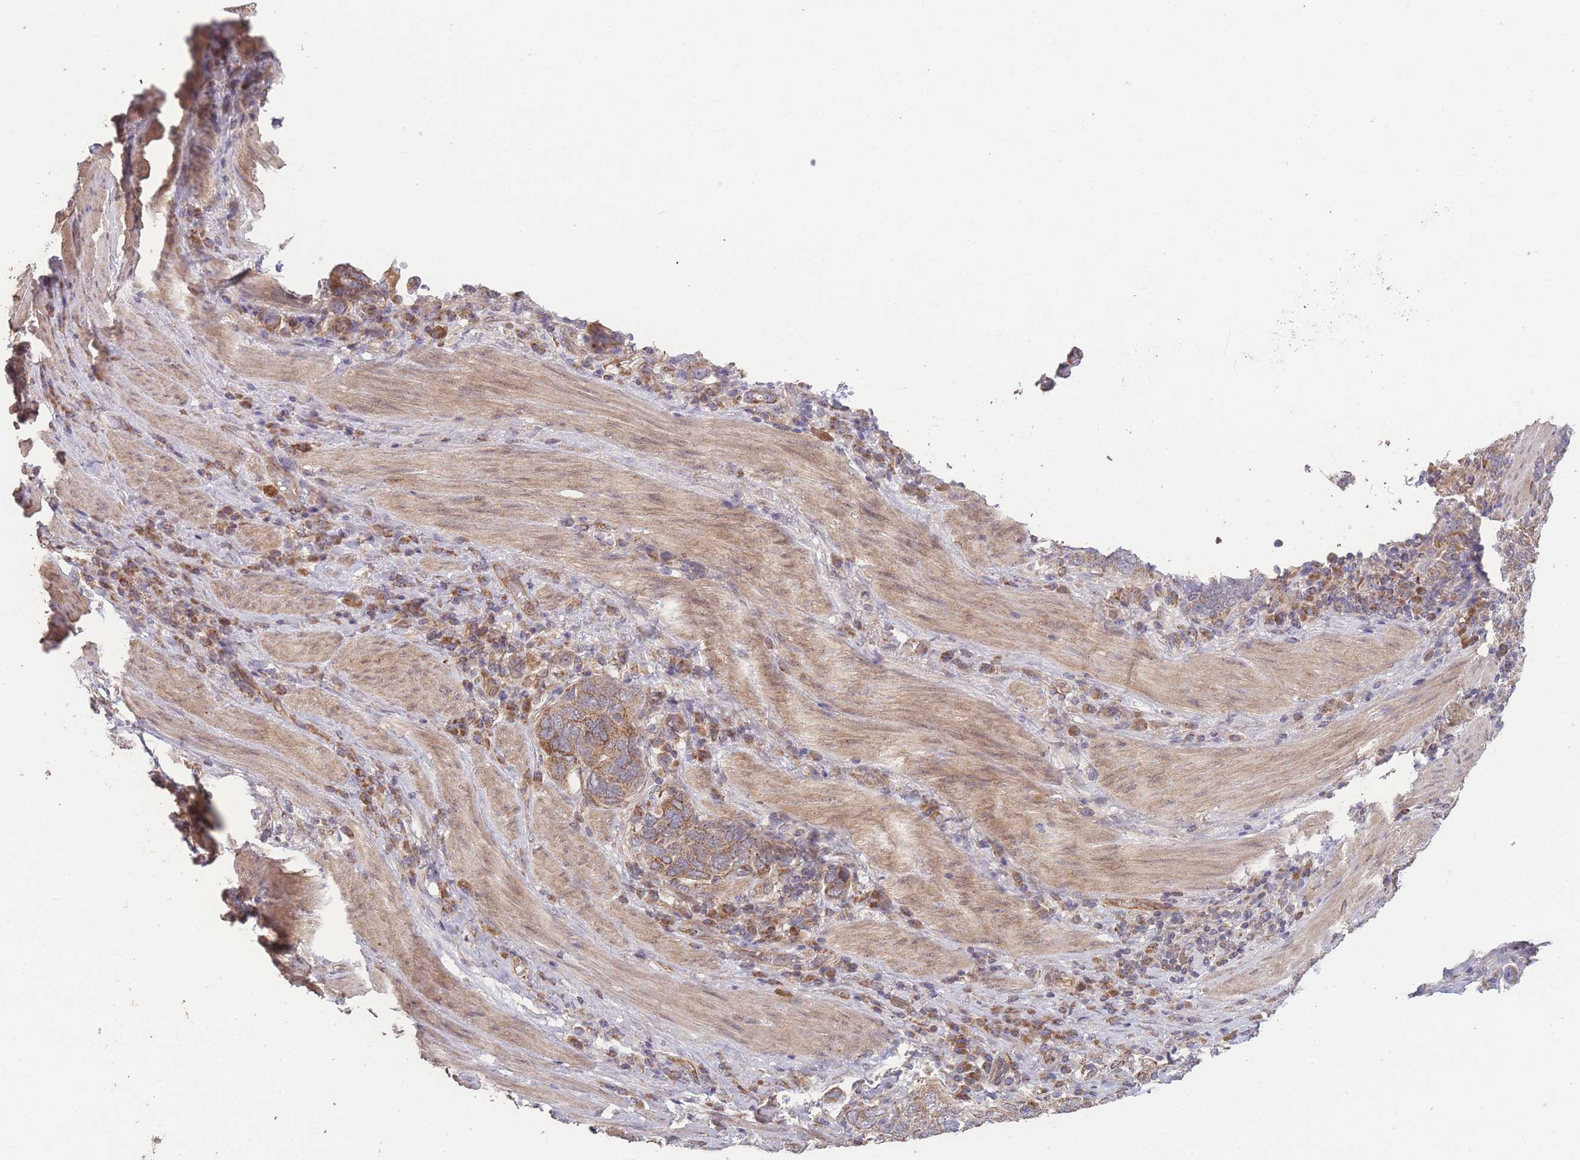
{"staining": {"intensity": "moderate", "quantity": "25%-75%", "location": "cytoplasmic/membranous"}, "tissue": "stomach cancer", "cell_type": "Tumor cells", "image_type": "cancer", "snomed": [{"axis": "morphology", "description": "Adenocarcinoma, NOS"}, {"axis": "topography", "description": "Stomach, upper"}, {"axis": "topography", "description": "Stomach"}], "caption": "Immunohistochemical staining of stomach cancer (adenocarcinoma) reveals medium levels of moderate cytoplasmic/membranous protein staining in about 25%-75% of tumor cells.", "gene": "PXMP4", "patient": {"sex": "male", "age": 62}}